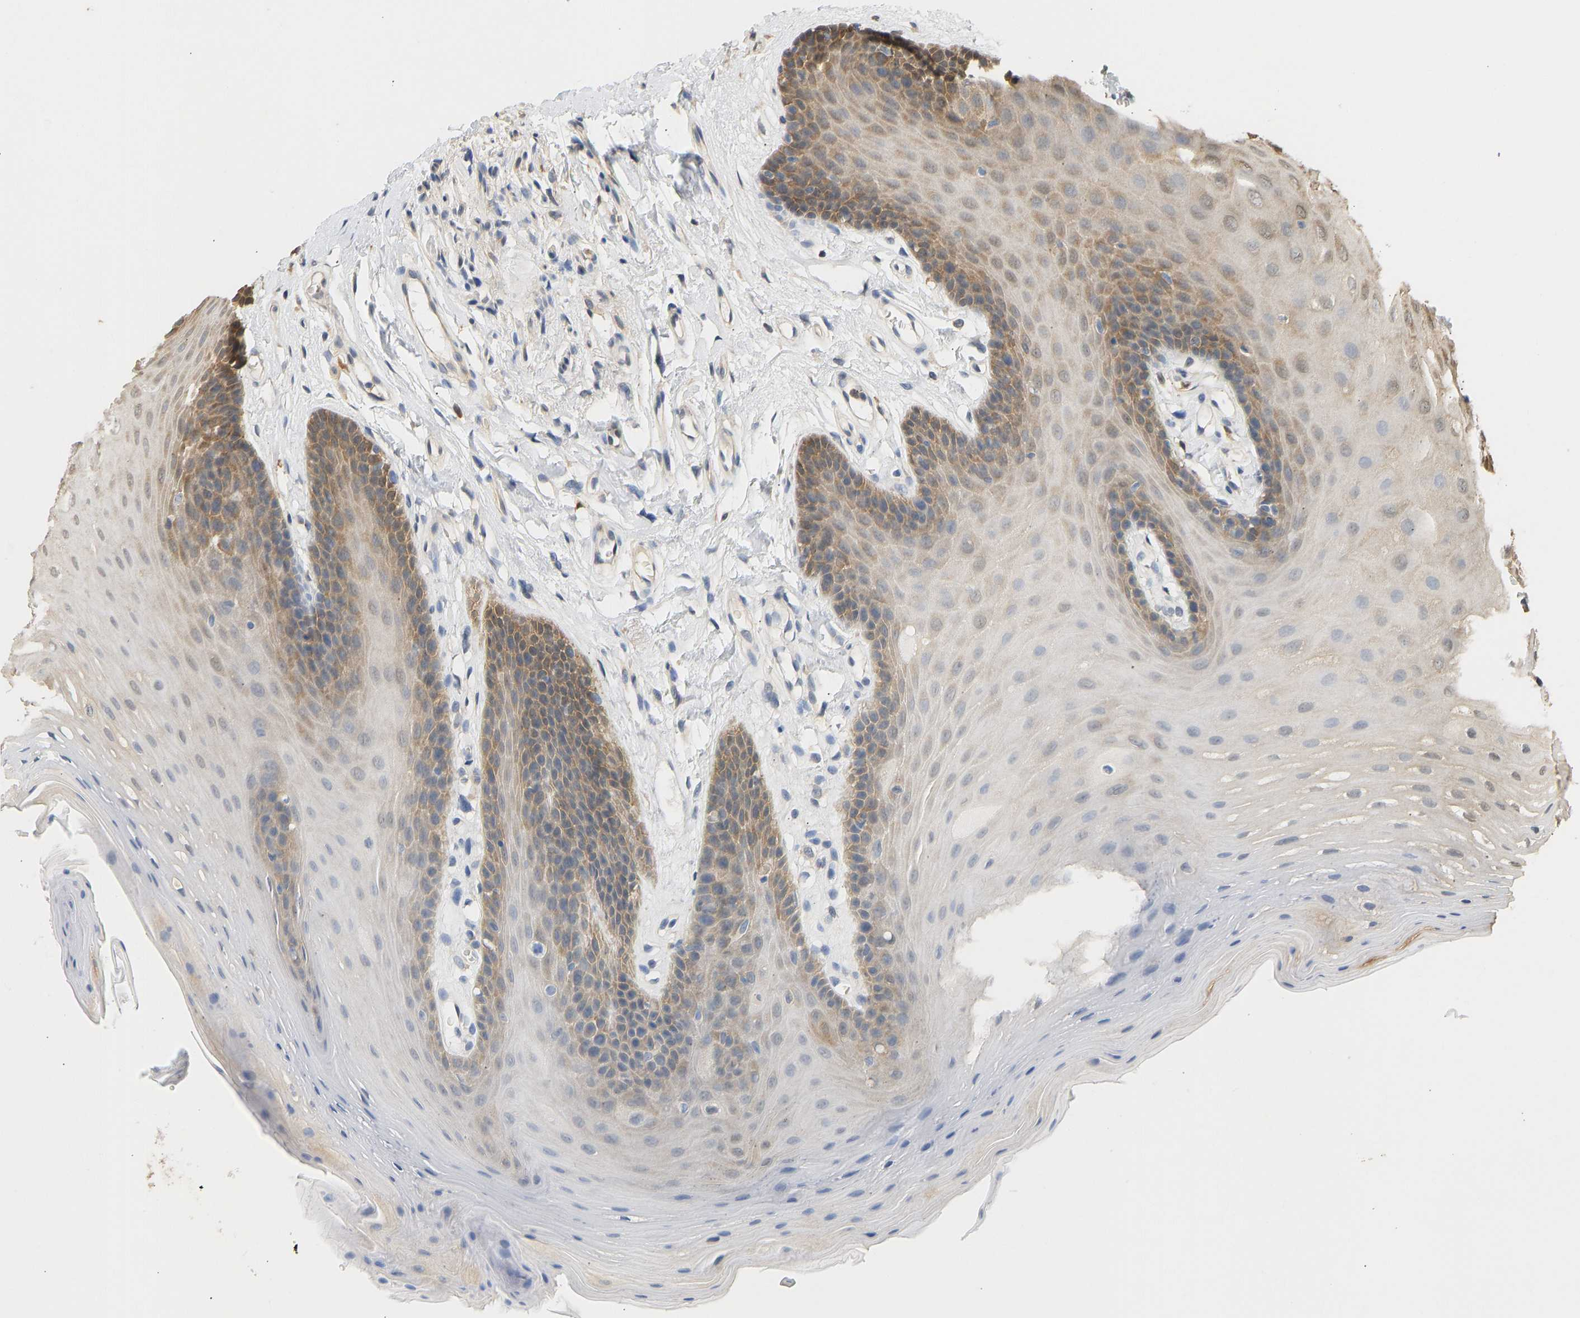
{"staining": {"intensity": "moderate", "quantity": "25%-75%", "location": "cytoplasmic/membranous"}, "tissue": "oral mucosa", "cell_type": "Squamous epithelial cells", "image_type": "normal", "snomed": [{"axis": "morphology", "description": "Normal tissue, NOS"}, {"axis": "morphology", "description": "Squamous cell carcinoma, NOS"}, {"axis": "topography", "description": "Oral tissue"}, {"axis": "topography", "description": "Head-Neck"}], "caption": "Protein analysis of unremarkable oral mucosa shows moderate cytoplasmic/membranous expression in approximately 25%-75% of squamous epithelial cells. (brown staining indicates protein expression, while blue staining denotes nuclei).", "gene": "ENO1", "patient": {"sex": "male", "age": 71}}